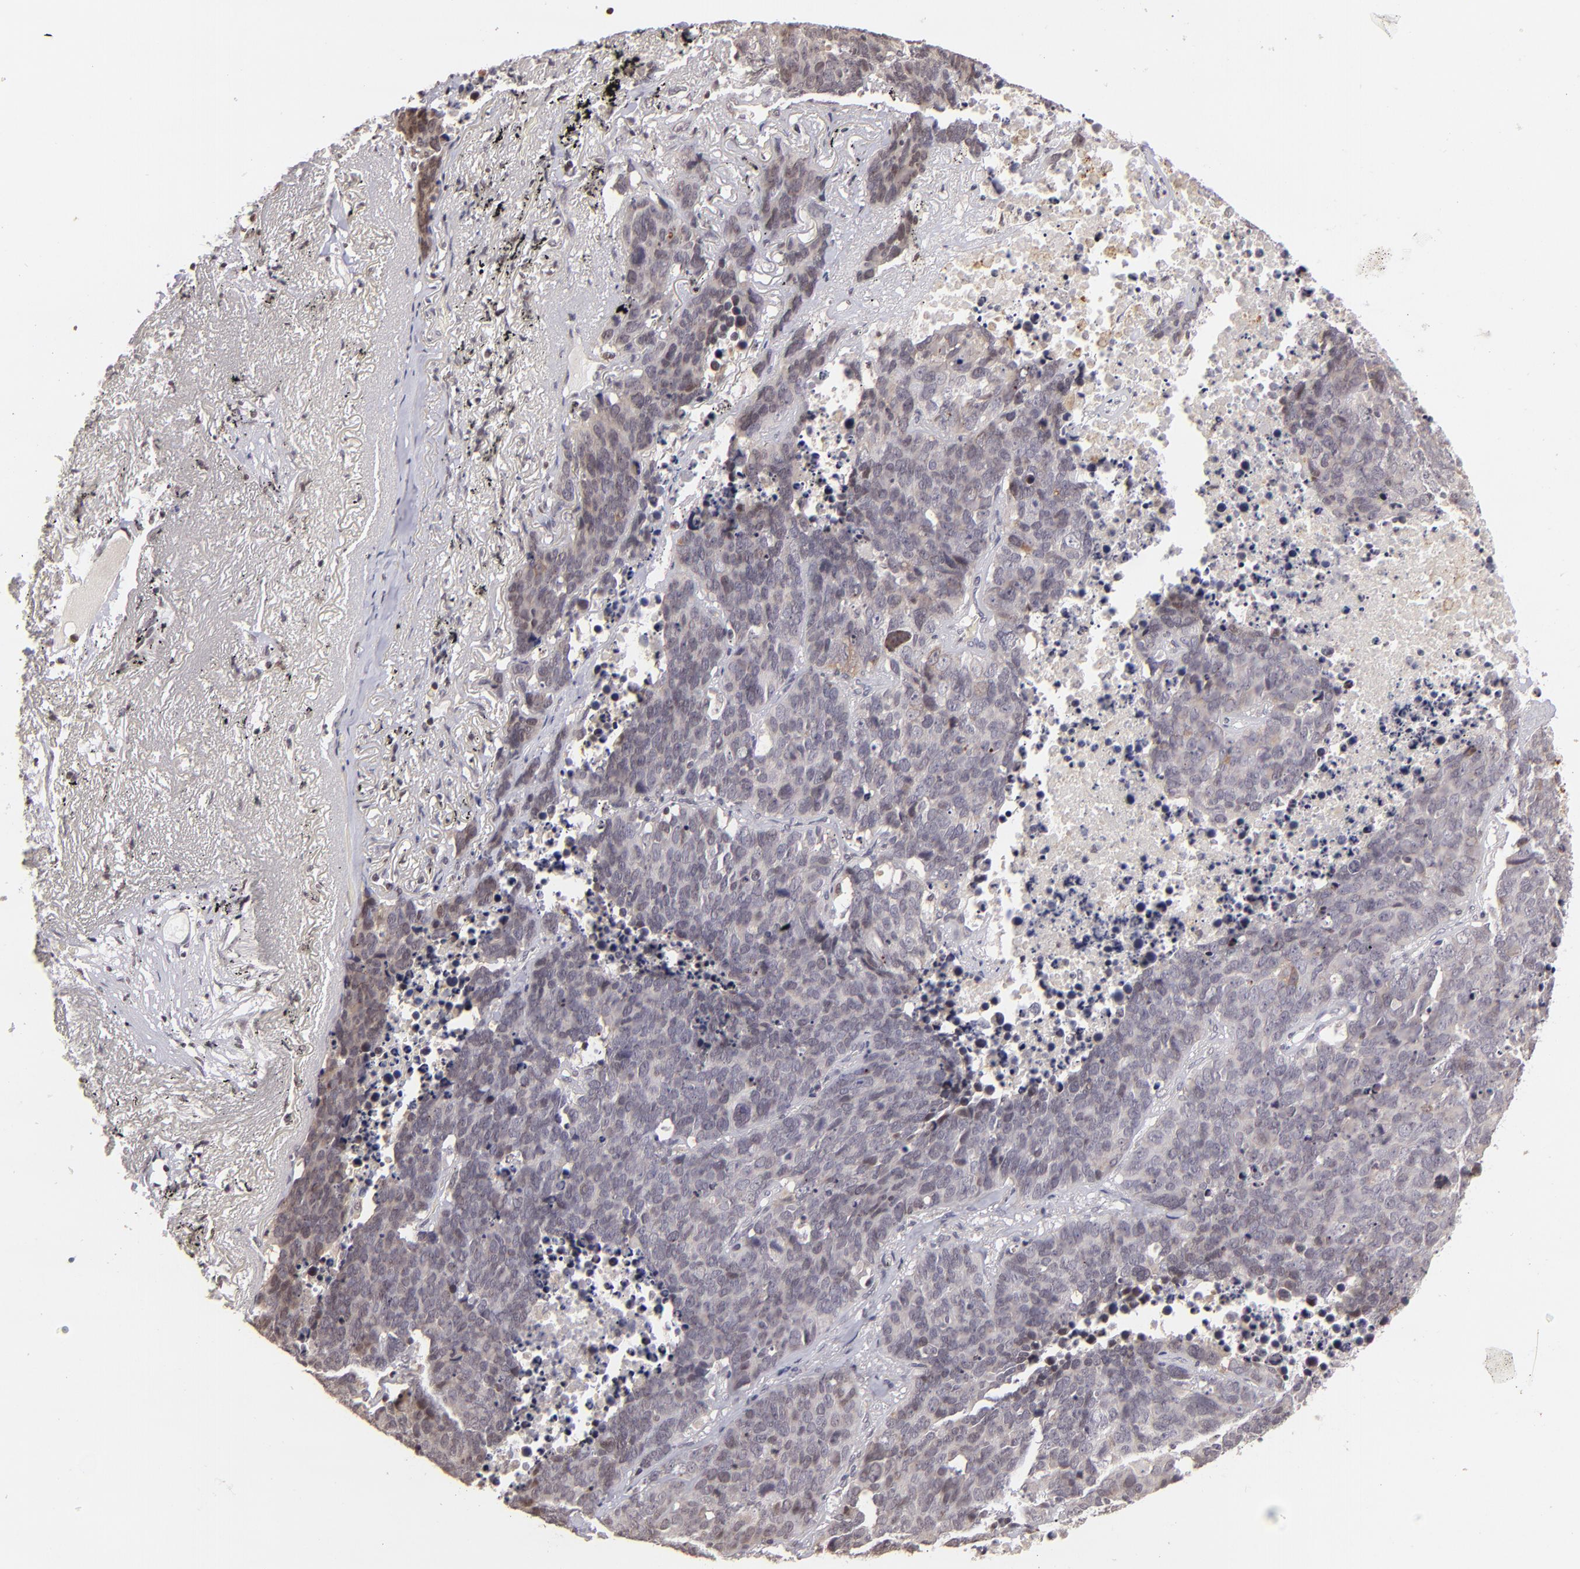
{"staining": {"intensity": "weak", "quantity": "<25%", "location": "nuclear"}, "tissue": "lung cancer", "cell_type": "Tumor cells", "image_type": "cancer", "snomed": [{"axis": "morphology", "description": "Carcinoid, malignant, NOS"}, {"axis": "topography", "description": "Lung"}], "caption": "High magnification brightfield microscopy of lung cancer (malignant carcinoid) stained with DAB (brown) and counterstained with hematoxylin (blue): tumor cells show no significant staining.", "gene": "RARB", "patient": {"sex": "male", "age": 60}}